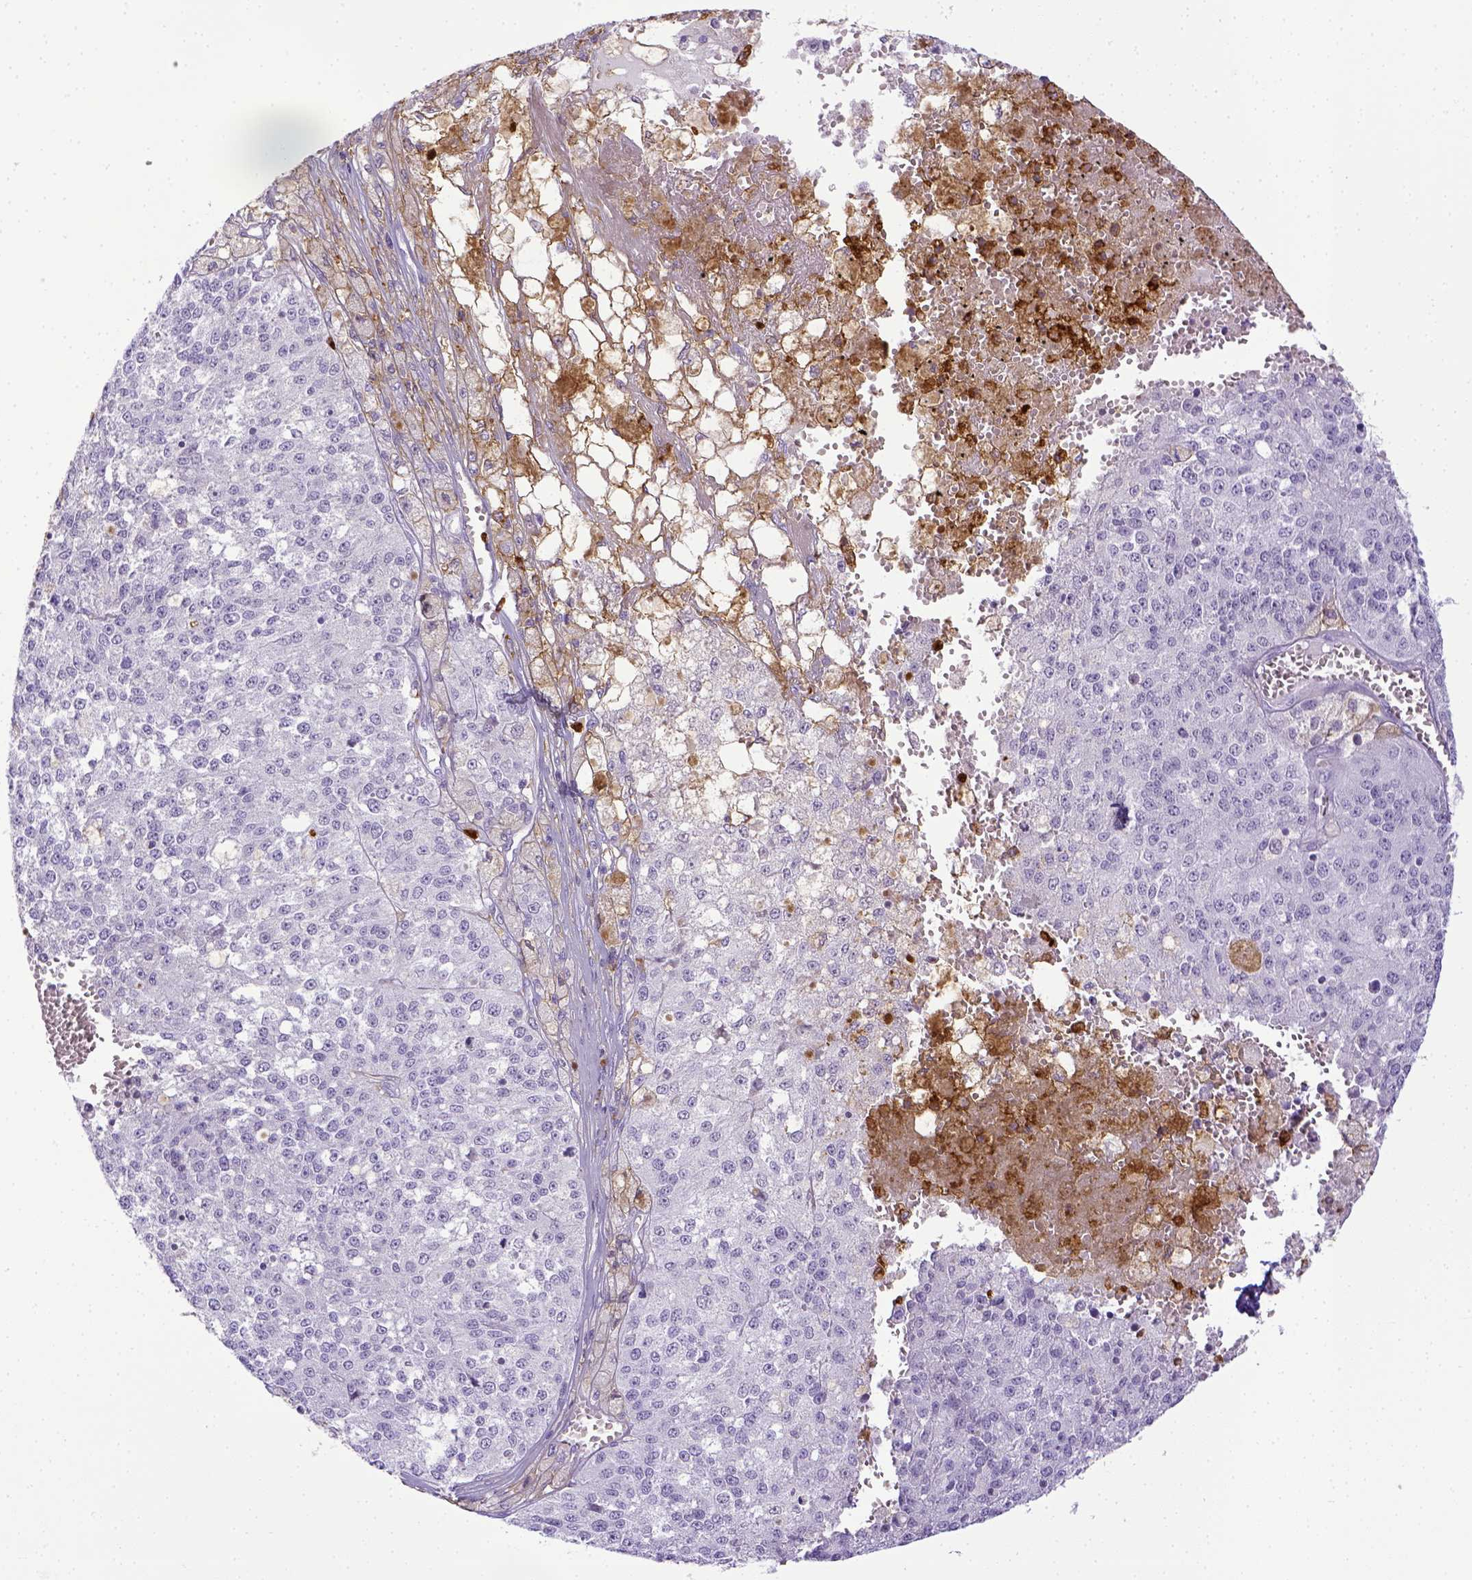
{"staining": {"intensity": "negative", "quantity": "none", "location": "none"}, "tissue": "melanoma", "cell_type": "Tumor cells", "image_type": "cancer", "snomed": [{"axis": "morphology", "description": "Malignant melanoma, Metastatic site"}, {"axis": "topography", "description": "Lymph node"}], "caption": "Tumor cells are negative for brown protein staining in melanoma. Nuclei are stained in blue.", "gene": "ITGAM", "patient": {"sex": "female", "age": 64}}